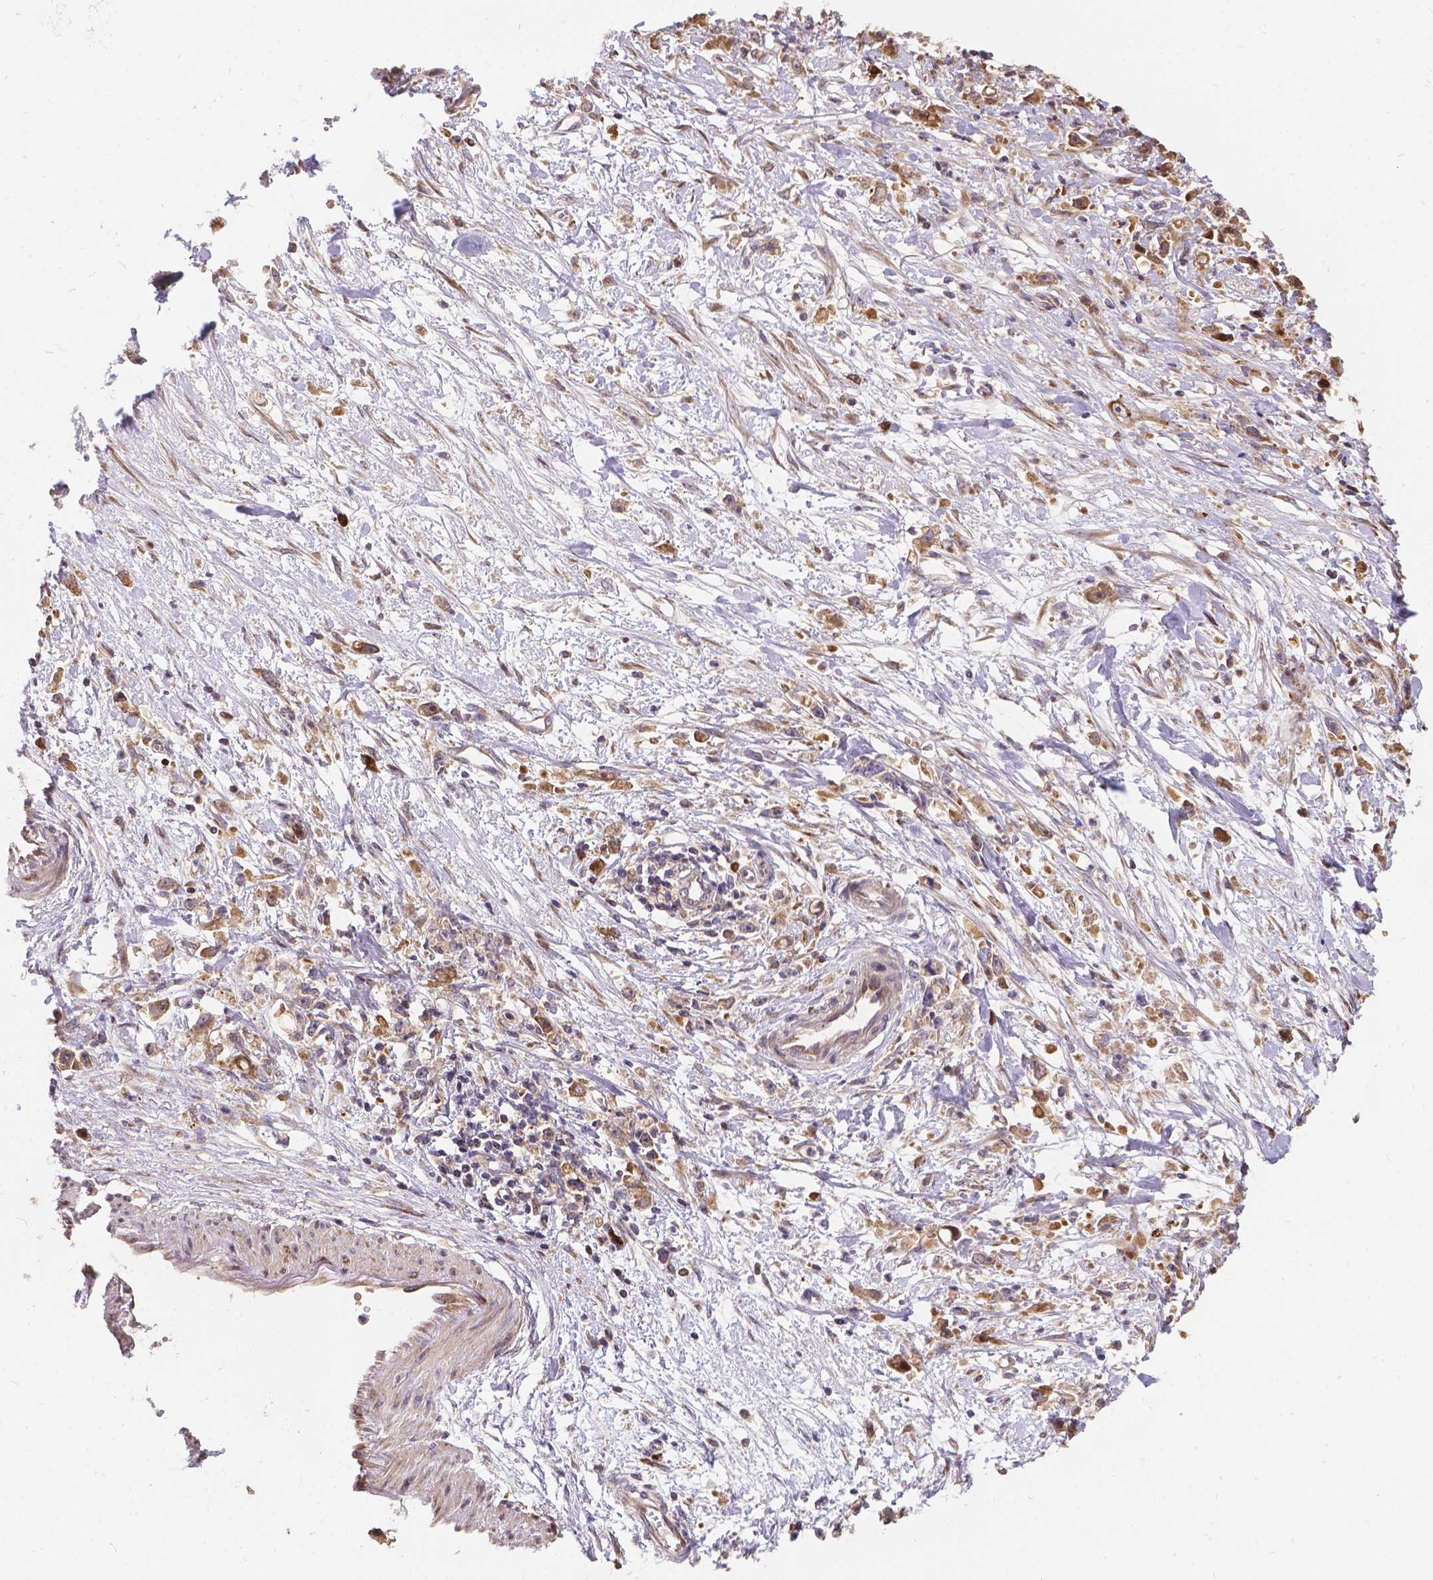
{"staining": {"intensity": "weak", "quantity": ">75%", "location": "cytoplasmic/membranous"}, "tissue": "stomach cancer", "cell_type": "Tumor cells", "image_type": "cancer", "snomed": [{"axis": "morphology", "description": "Adenocarcinoma, NOS"}, {"axis": "topography", "description": "Stomach"}], "caption": "A high-resolution image shows IHC staining of stomach cancer, which displays weak cytoplasmic/membranous positivity in about >75% of tumor cells.", "gene": "DENND6A", "patient": {"sex": "female", "age": 59}}